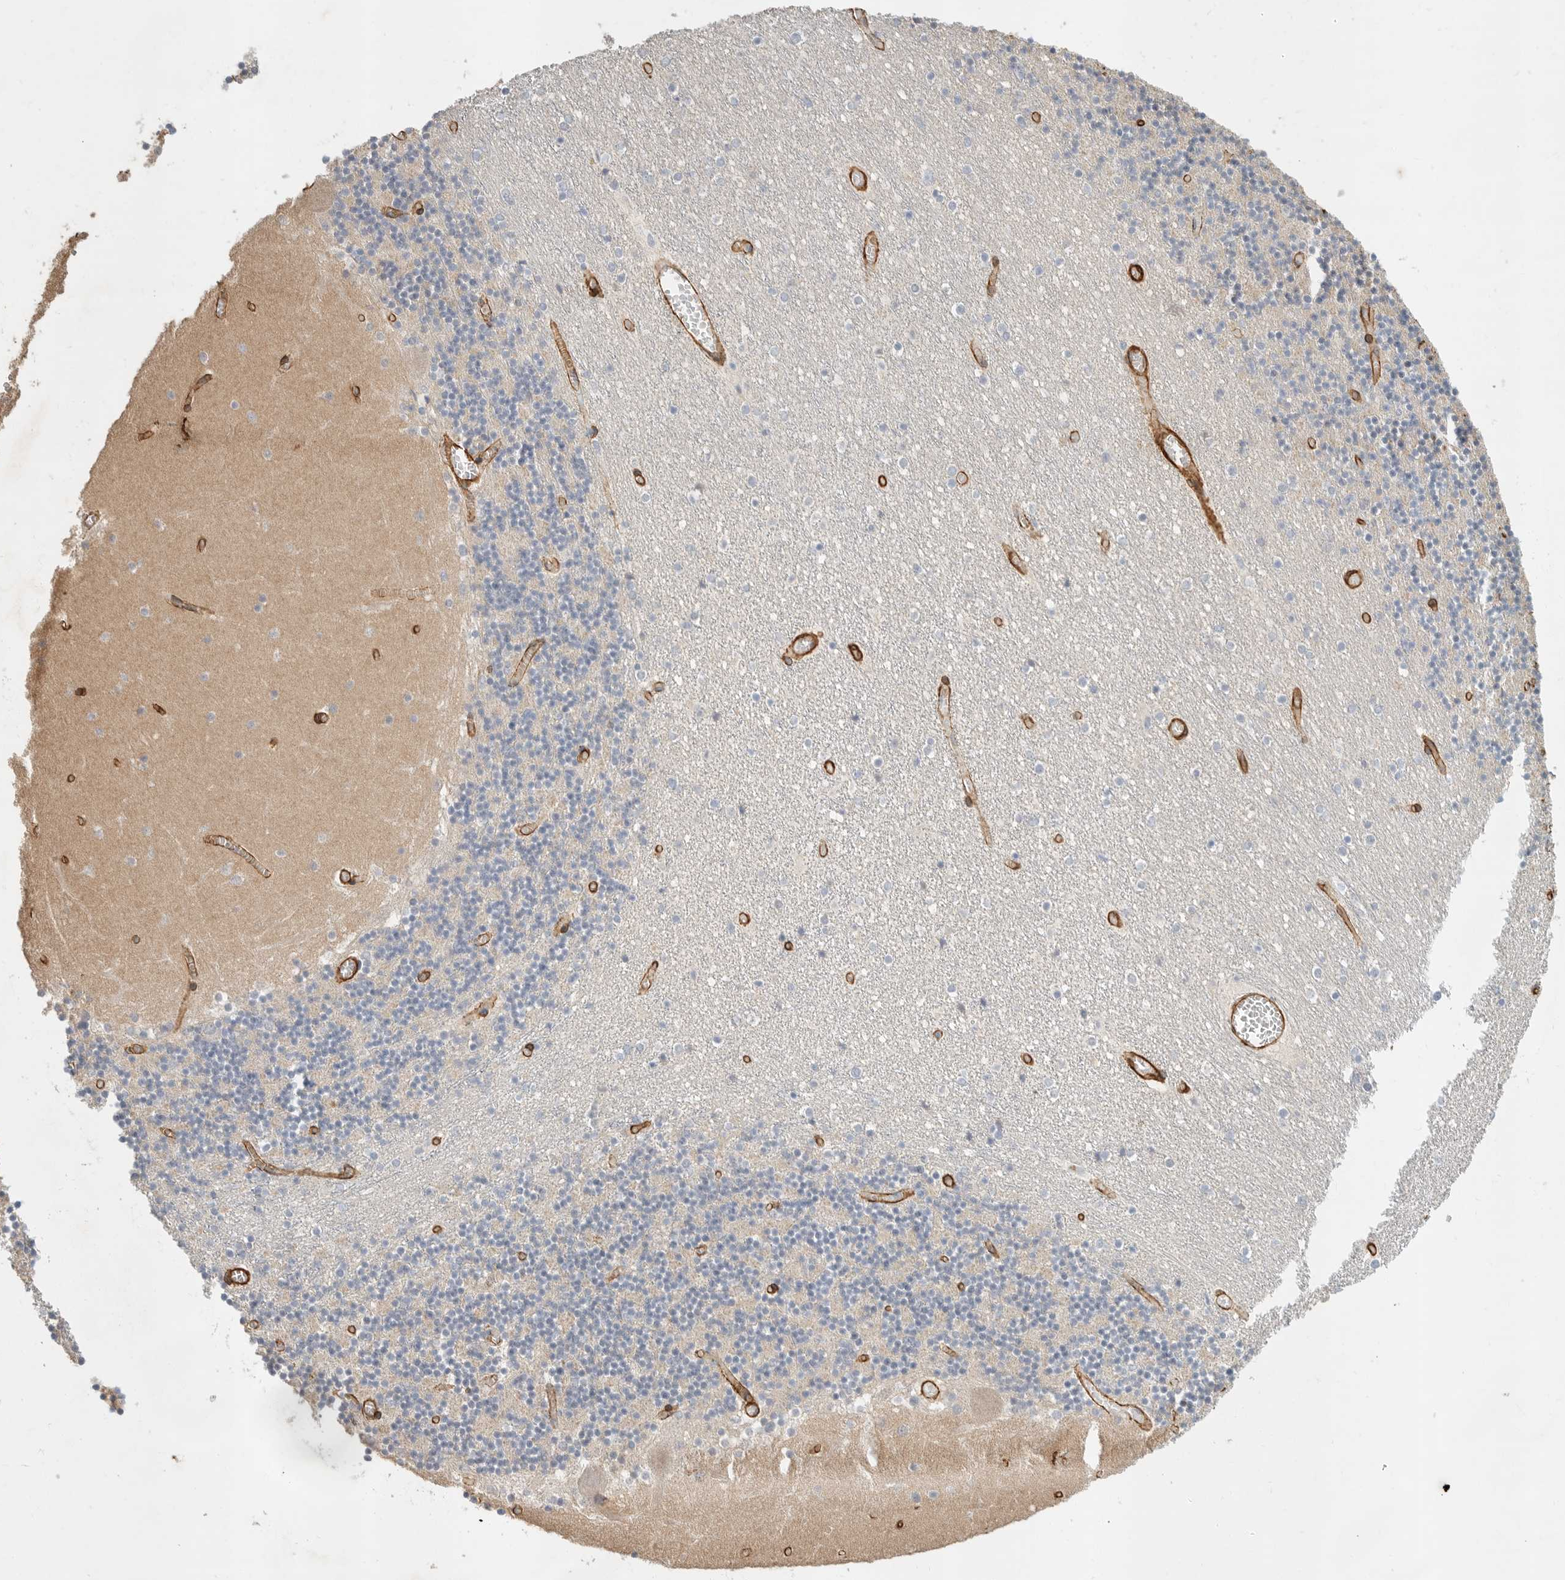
{"staining": {"intensity": "negative", "quantity": "none", "location": "none"}, "tissue": "cerebellum", "cell_type": "Cells in granular layer", "image_type": "normal", "snomed": [{"axis": "morphology", "description": "Normal tissue, NOS"}, {"axis": "topography", "description": "Cerebellum"}], "caption": "The photomicrograph displays no significant staining in cells in granular layer of cerebellum.", "gene": "JMJD4", "patient": {"sex": "female", "age": 28}}